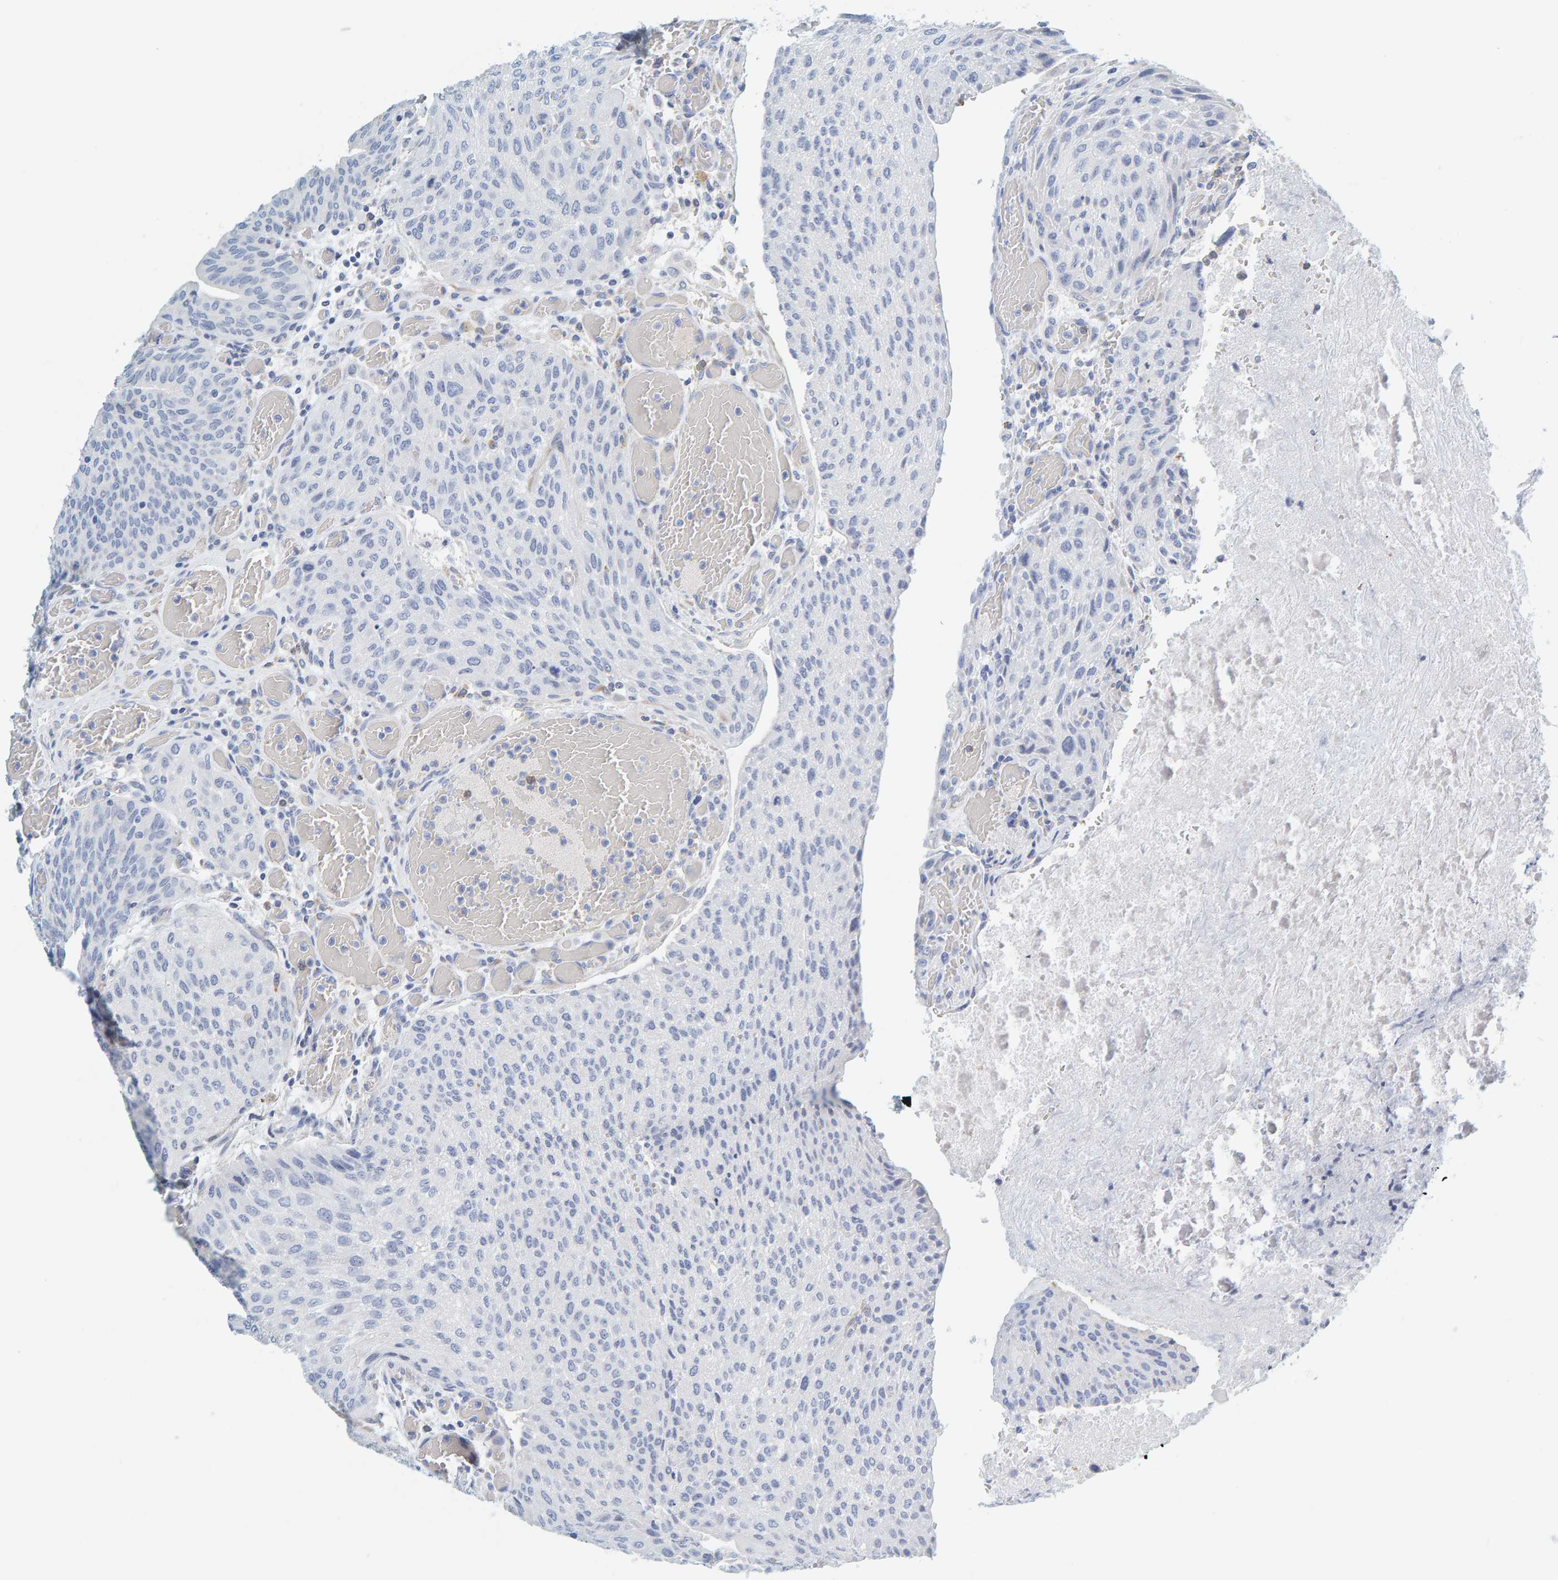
{"staining": {"intensity": "negative", "quantity": "none", "location": "none"}, "tissue": "urothelial cancer", "cell_type": "Tumor cells", "image_type": "cancer", "snomed": [{"axis": "morphology", "description": "Urothelial carcinoma, Low grade"}, {"axis": "morphology", "description": "Urothelial carcinoma, High grade"}, {"axis": "topography", "description": "Urinary bladder"}], "caption": "Tumor cells show no significant staining in low-grade urothelial carcinoma. (DAB IHC with hematoxylin counter stain).", "gene": "MOG", "patient": {"sex": "male", "age": 35}}